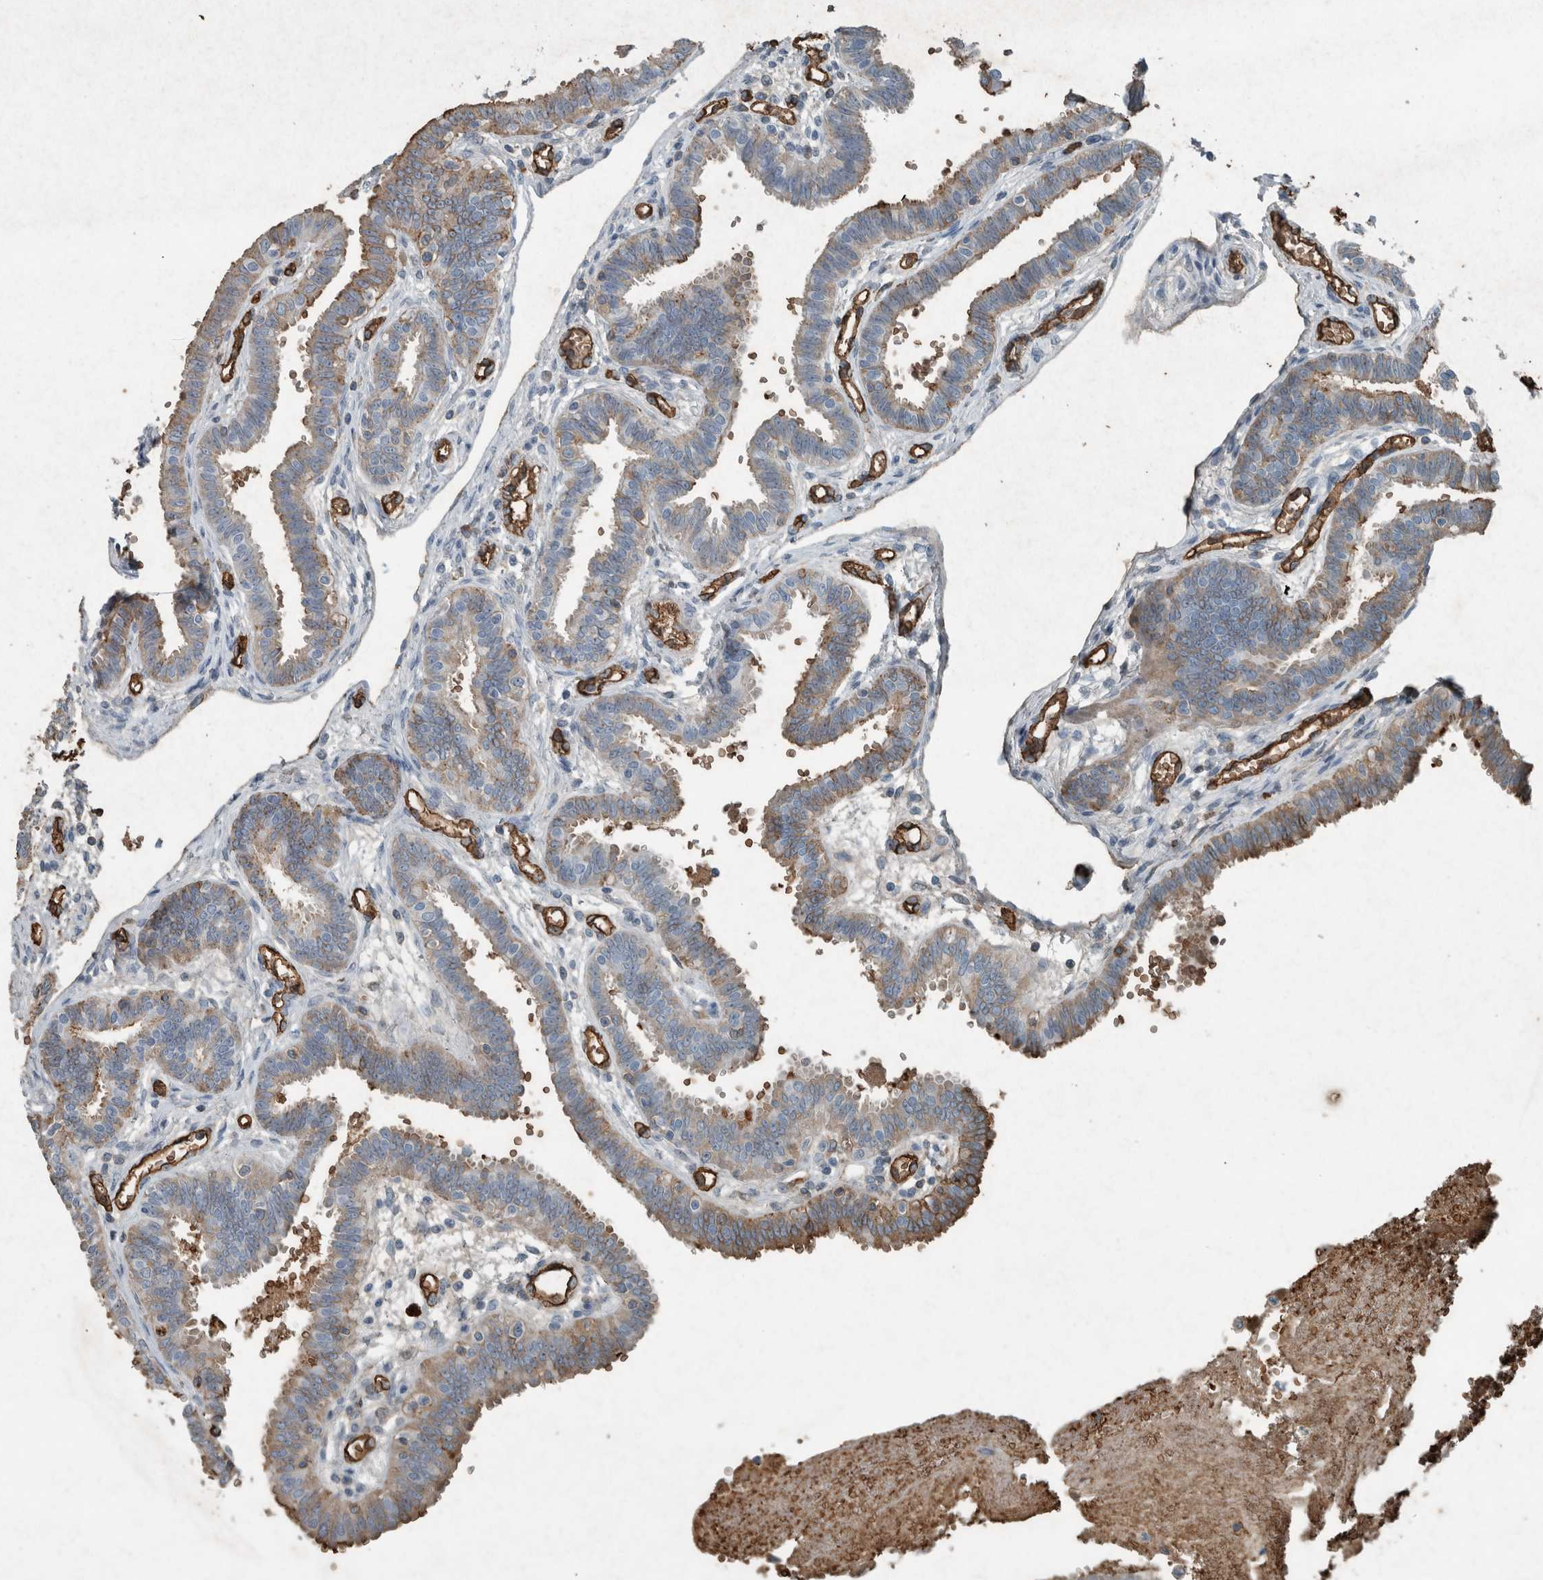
{"staining": {"intensity": "strong", "quantity": "25%-75%", "location": "cytoplasmic/membranous"}, "tissue": "fallopian tube", "cell_type": "Glandular cells", "image_type": "normal", "snomed": [{"axis": "morphology", "description": "Normal tissue, NOS"}, {"axis": "topography", "description": "Fallopian tube"}], "caption": "Immunohistochemical staining of benign fallopian tube exhibits high levels of strong cytoplasmic/membranous expression in about 25%-75% of glandular cells. Using DAB (3,3'-diaminobenzidine) (brown) and hematoxylin (blue) stains, captured at high magnification using brightfield microscopy.", "gene": "LBP", "patient": {"sex": "female", "age": 32}}